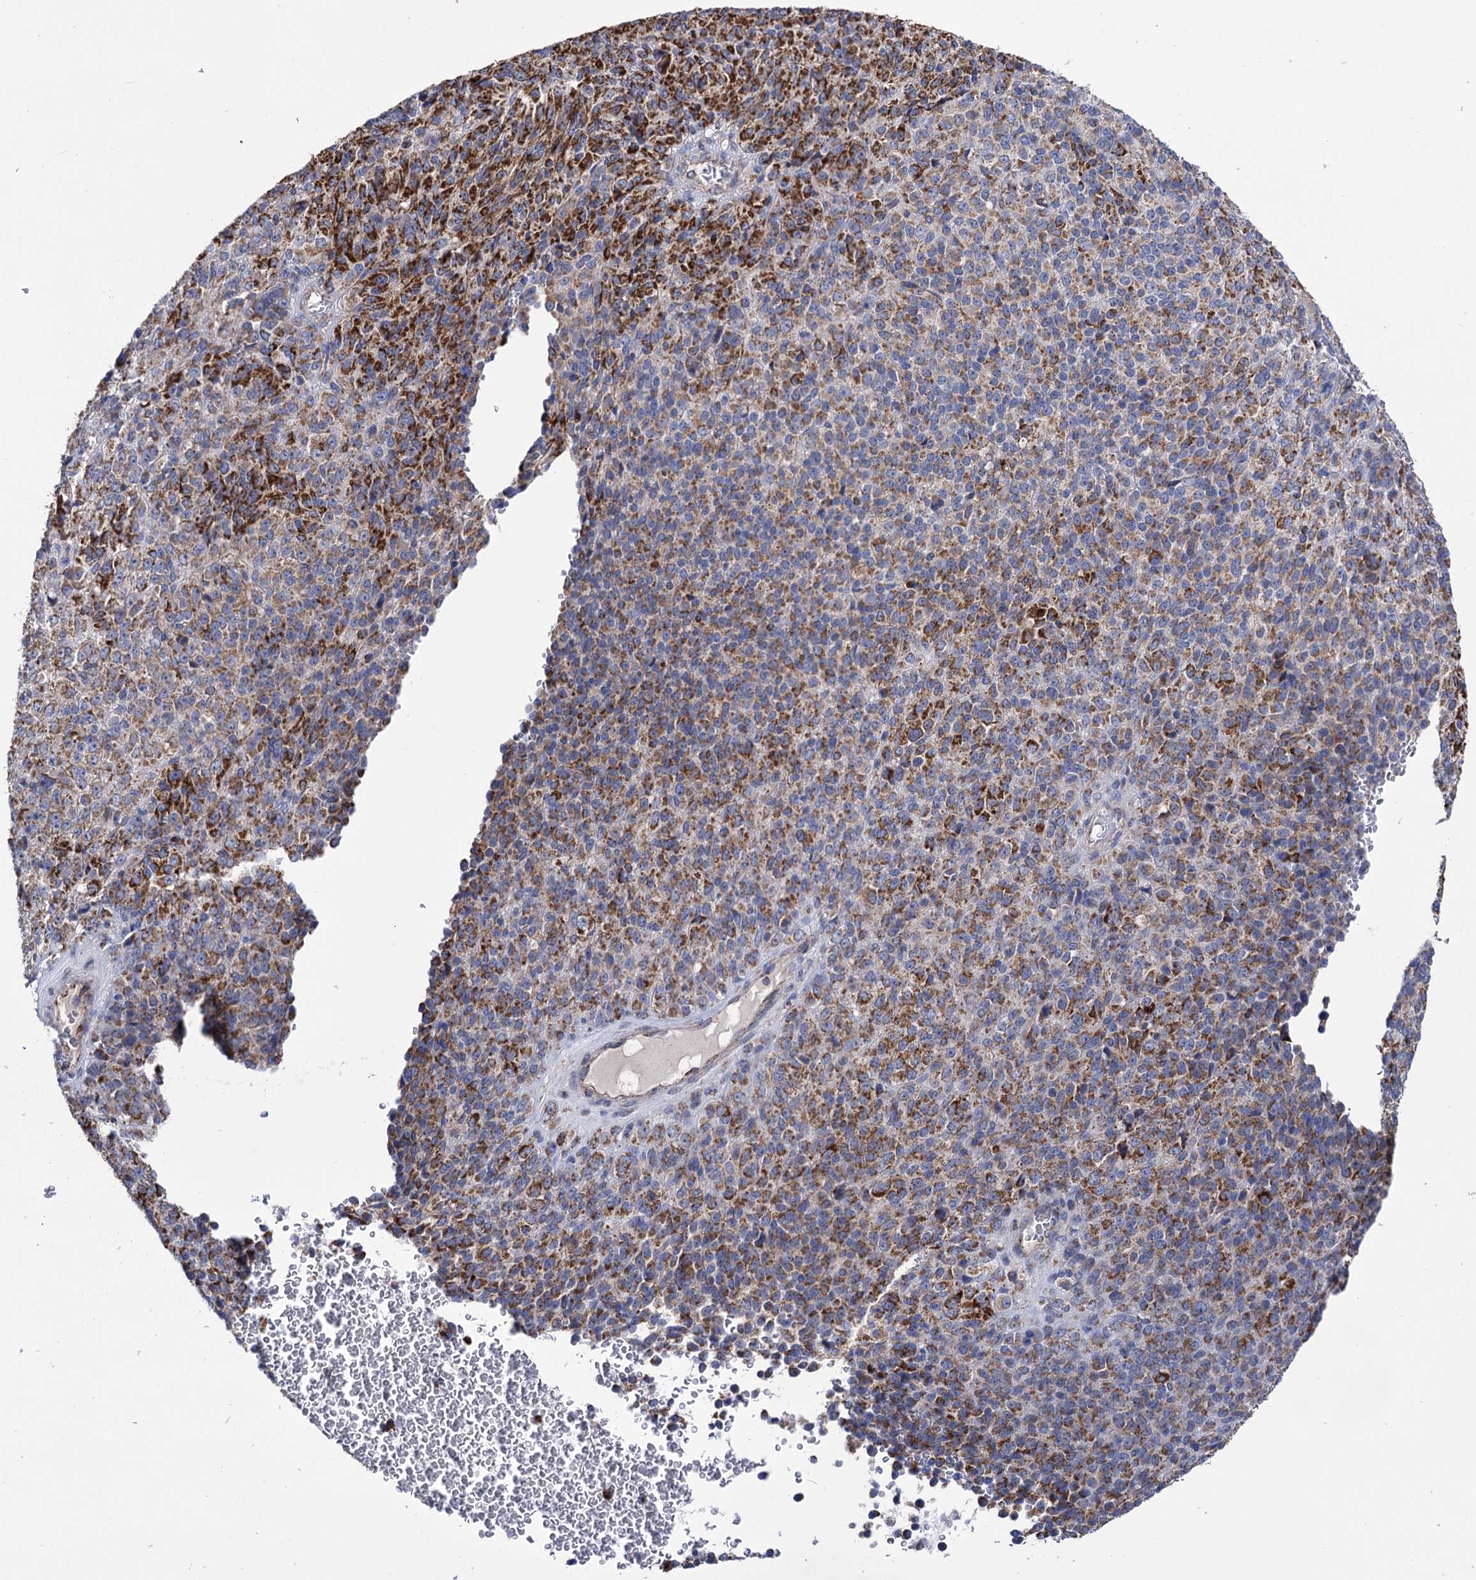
{"staining": {"intensity": "strong", "quantity": ">75%", "location": "cytoplasmic/membranous"}, "tissue": "melanoma", "cell_type": "Tumor cells", "image_type": "cancer", "snomed": [{"axis": "morphology", "description": "Malignant melanoma, Metastatic site"}, {"axis": "topography", "description": "Brain"}], "caption": "Malignant melanoma (metastatic site) stained for a protein (brown) reveals strong cytoplasmic/membranous positive expression in about >75% of tumor cells.", "gene": "ABHD10", "patient": {"sex": "female", "age": 56}}